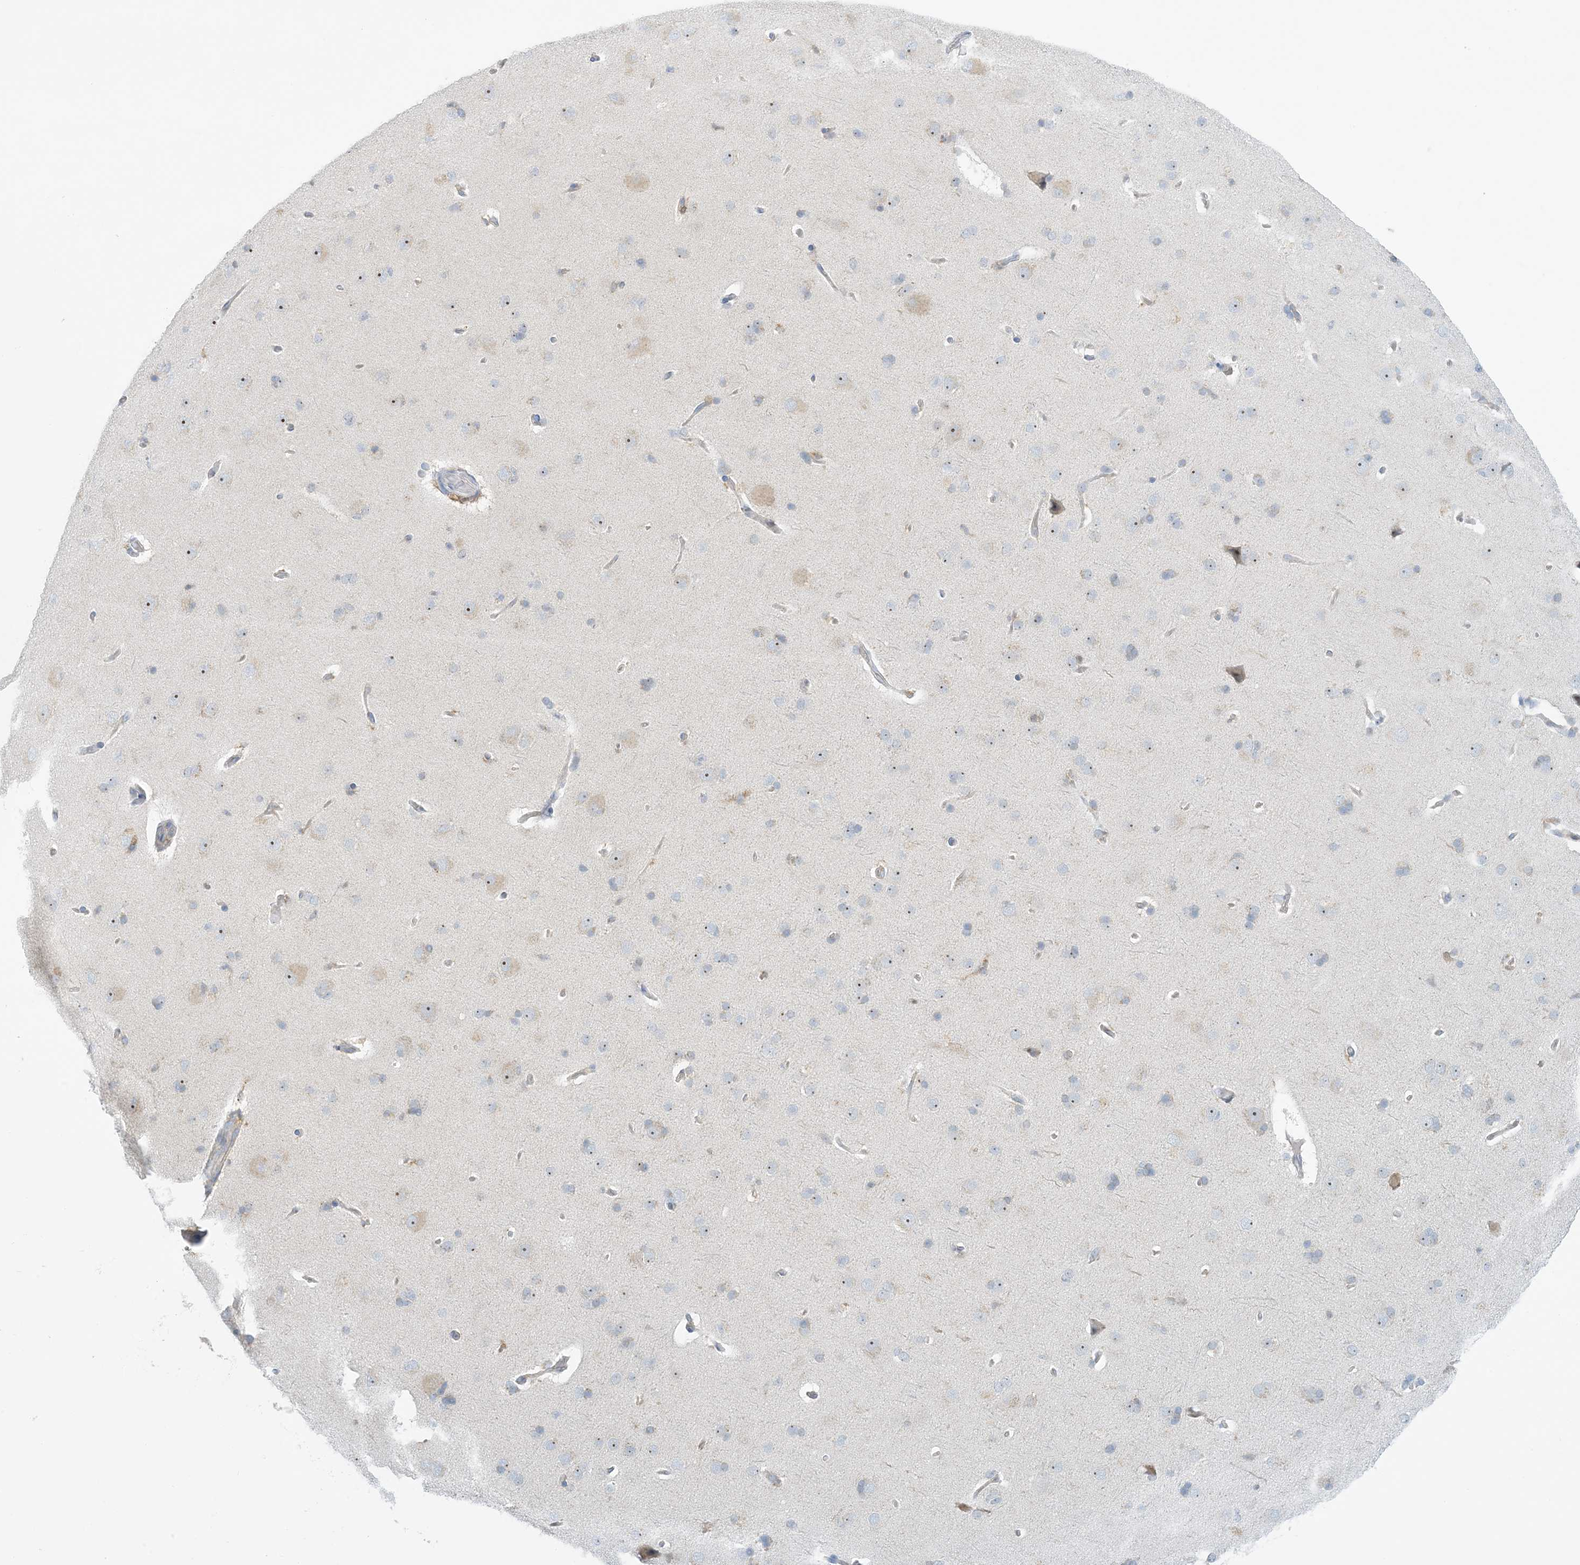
{"staining": {"intensity": "negative", "quantity": "none", "location": "none"}, "tissue": "cerebral cortex", "cell_type": "Endothelial cells", "image_type": "normal", "snomed": [{"axis": "morphology", "description": "Normal tissue, NOS"}, {"axis": "topography", "description": "Cerebral cortex"}], "caption": "Cerebral cortex stained for a protein using IHC demonstrates no expression endothelial cells.", "gene": "MRPS18A", "patient": {"sex": "male", "age": 62}}